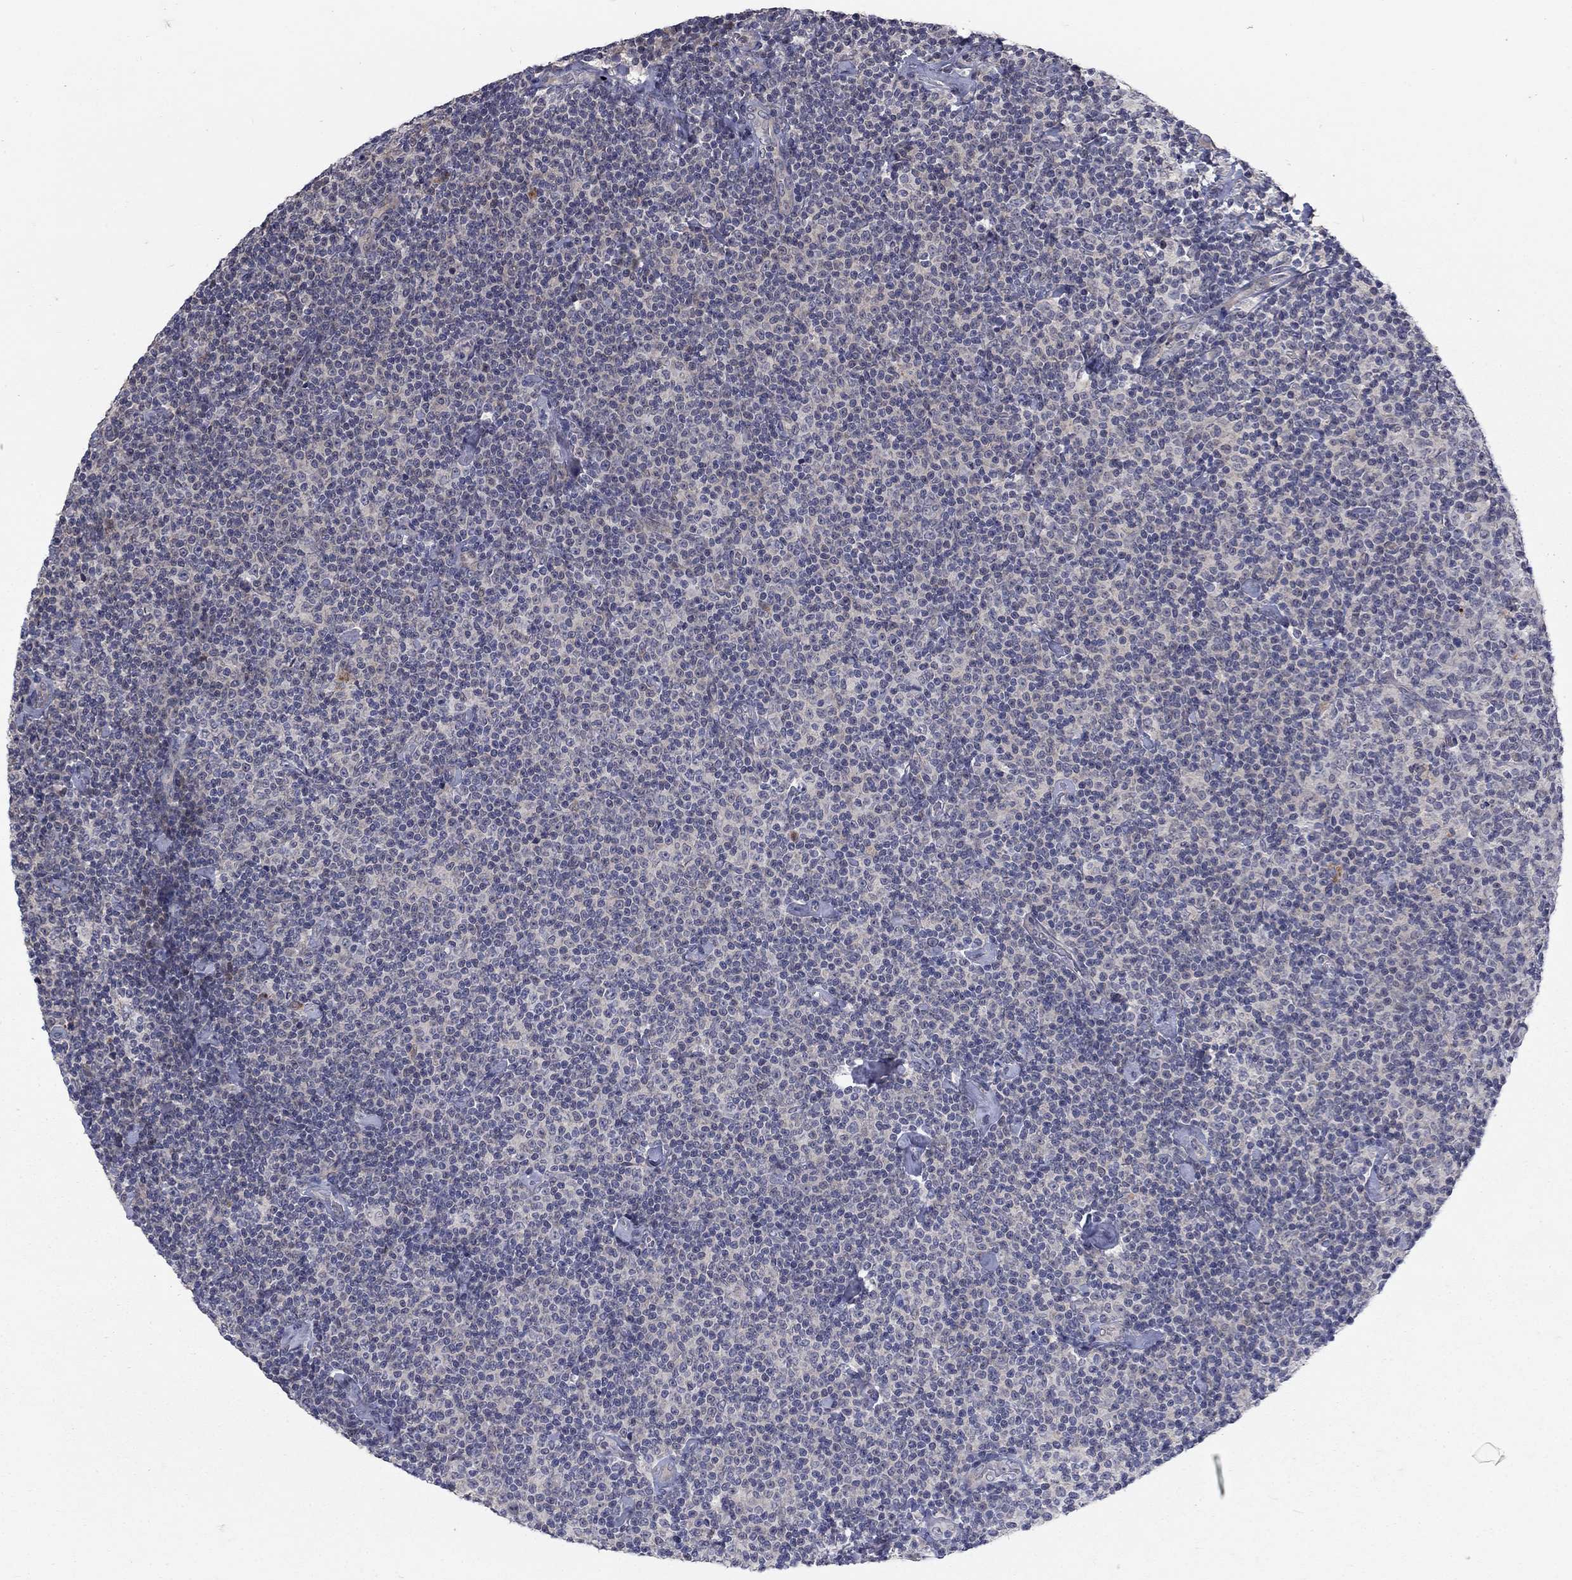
{"staining": {"intensity": "negative", "quantity": "none", "location": "none"}, "tissue": "lymphoma", "cell_type": "Tumor cells", "image_type": "cancer", "snomed": [{"axis": "morphology", "description": "Malignant lymphoma, non-Hodgkin's type, Low grade"}, {"axis": "topography", "description": "Lymph node"}], "caption": "Low-grade malignant lymphoma, non-Hodgkin's type was stained to show a protein in brown. There is no significant expression in tumor cells. (DAB immunohistochemistry (IHC), high magnification).", "gene": "FAM3B", "patient": {"sex": "male", "age": 81}}